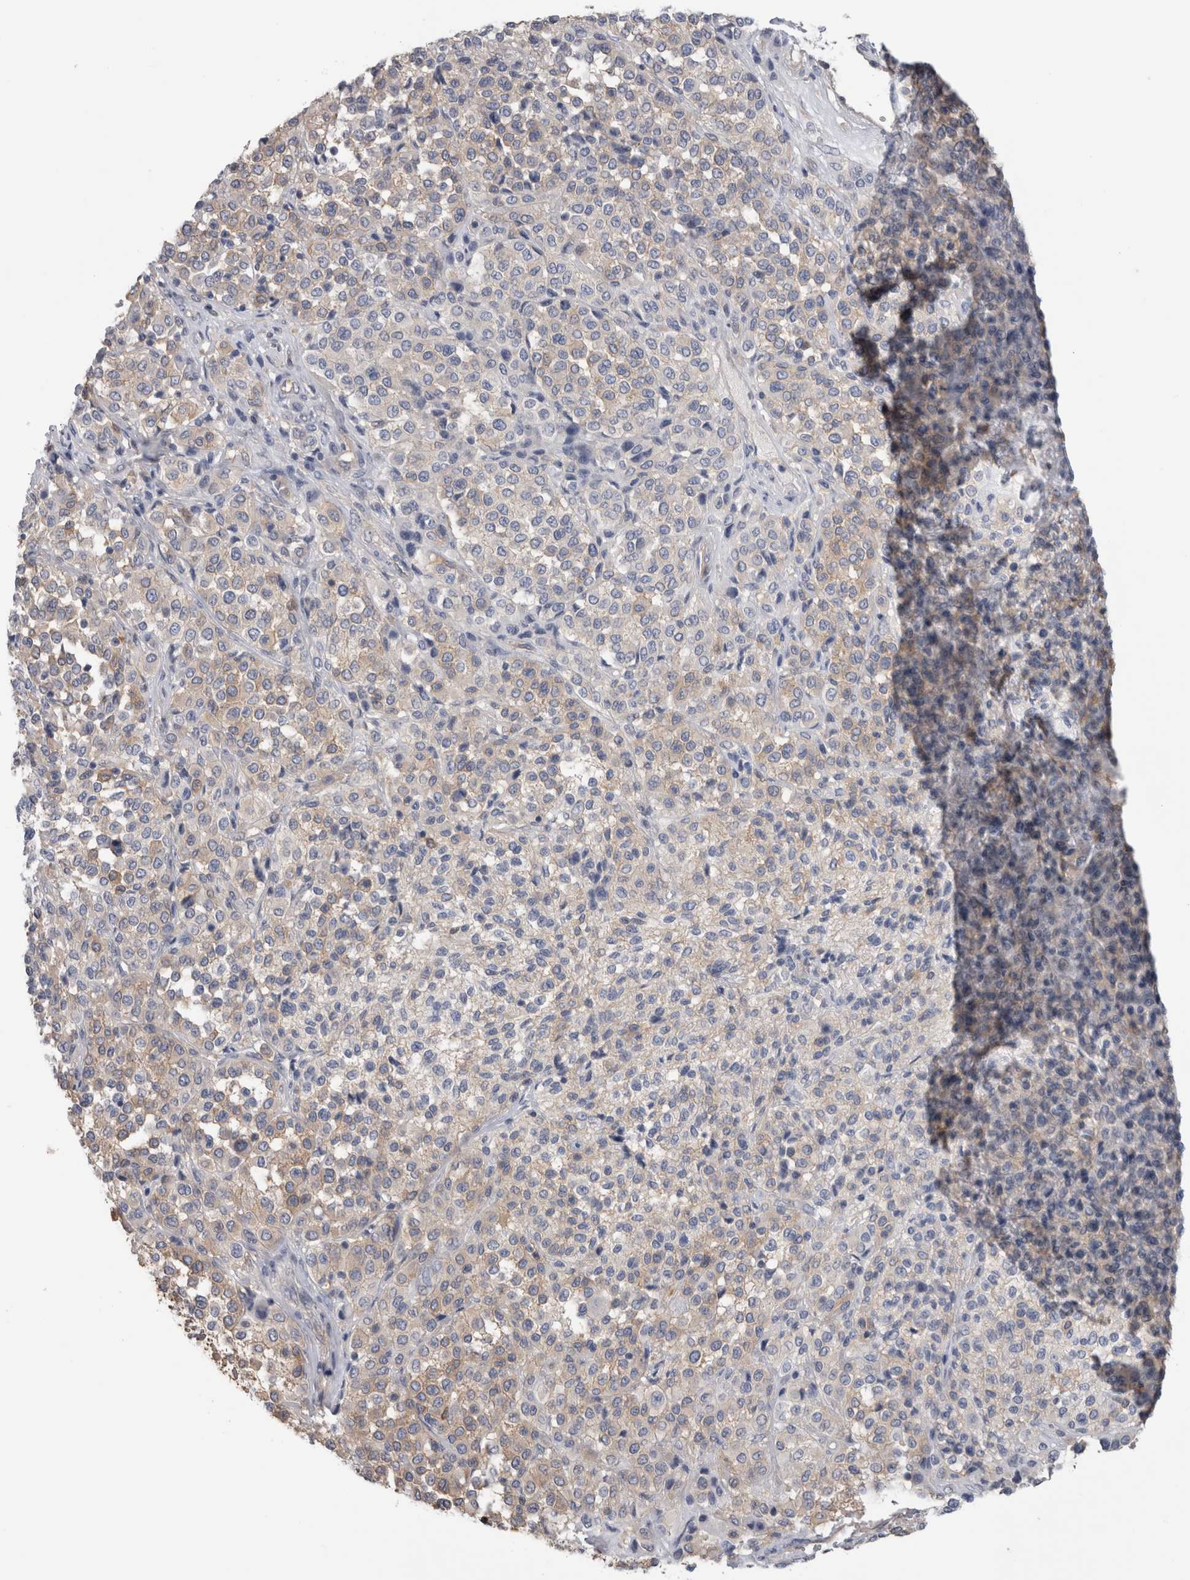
{"staining": {"intensity": "moderate", "quantity": "<25%", "location": "cytoplasmic/membranous"}, "tissue": "melanoma", "cell_type": "Tumor cells", "image_type": "cancer", "snomed": [{"axis": "morphology", "description": "Malignant melanoma, Metastatic site"}, {"axis": "topography", "description": "Pancreas"}], "caption": "Approximately <25% of tumor cells in malignant melanoma (metastatic site) demonstrate moderate cytoplasmic/membranous protein positivity as visualized by brown immunohistochemical staining.", "gene": "SCRN1", "patient": {"sex": "female", "age": 30}}